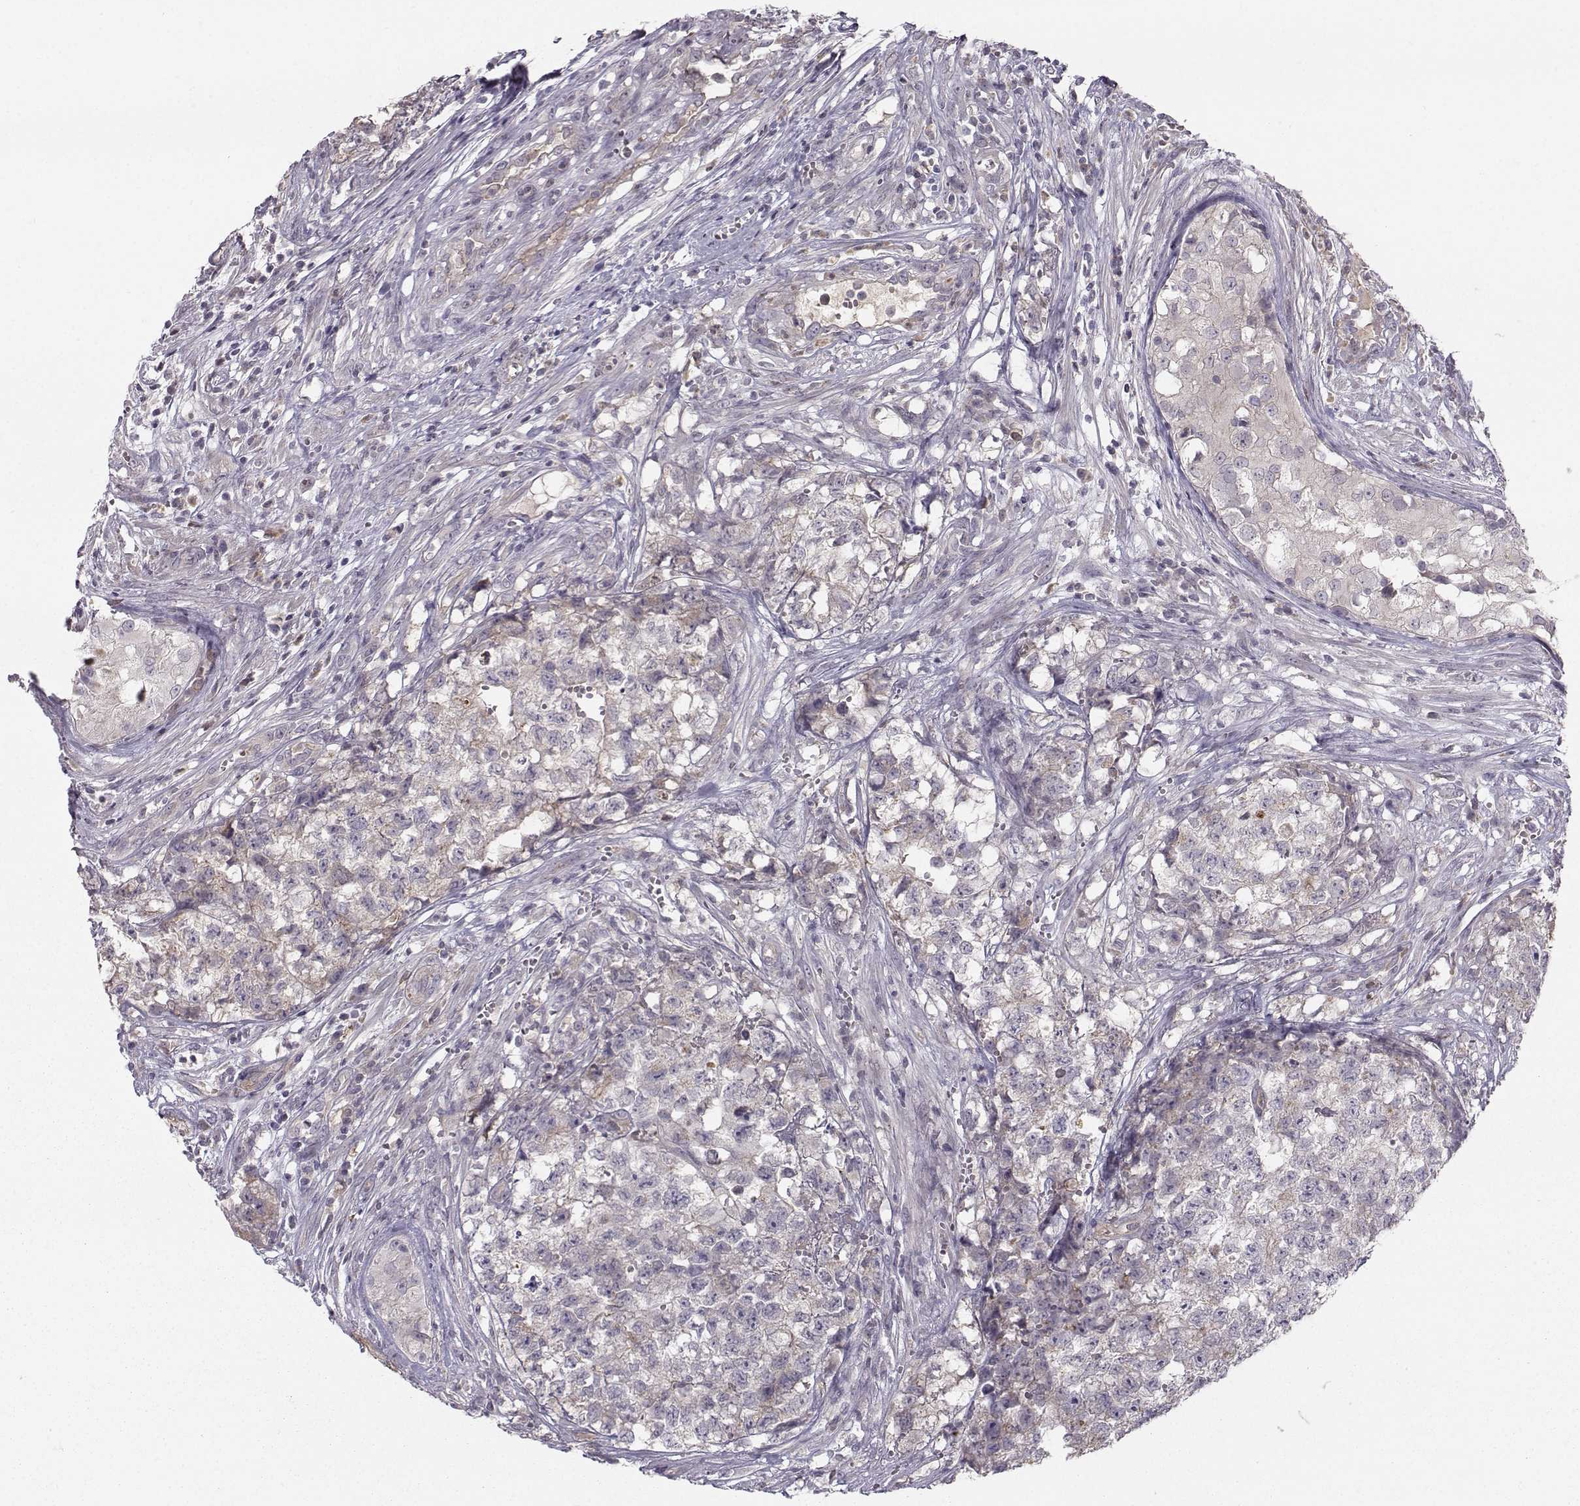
{"staining": {"intensity": "negative", "quantity": "none", "location": "none"}, "tissue": "testis cancer", "cell_type": "Tumor cells", "image_type": "cancer", "snomed": [{"axis": "morphology", "description": "Seminoma, NOS"}, {"axis": "morphology", "description": "Carcinoma, Embryonal, NOS"}, {"axis": "topography", "description": "Testis"}], "caption": "Protein analysis of testis cancer displays no significant expression in tumor cells.", "gene": "OPRD1", "patient": {"sex": "male", "age": 22}}